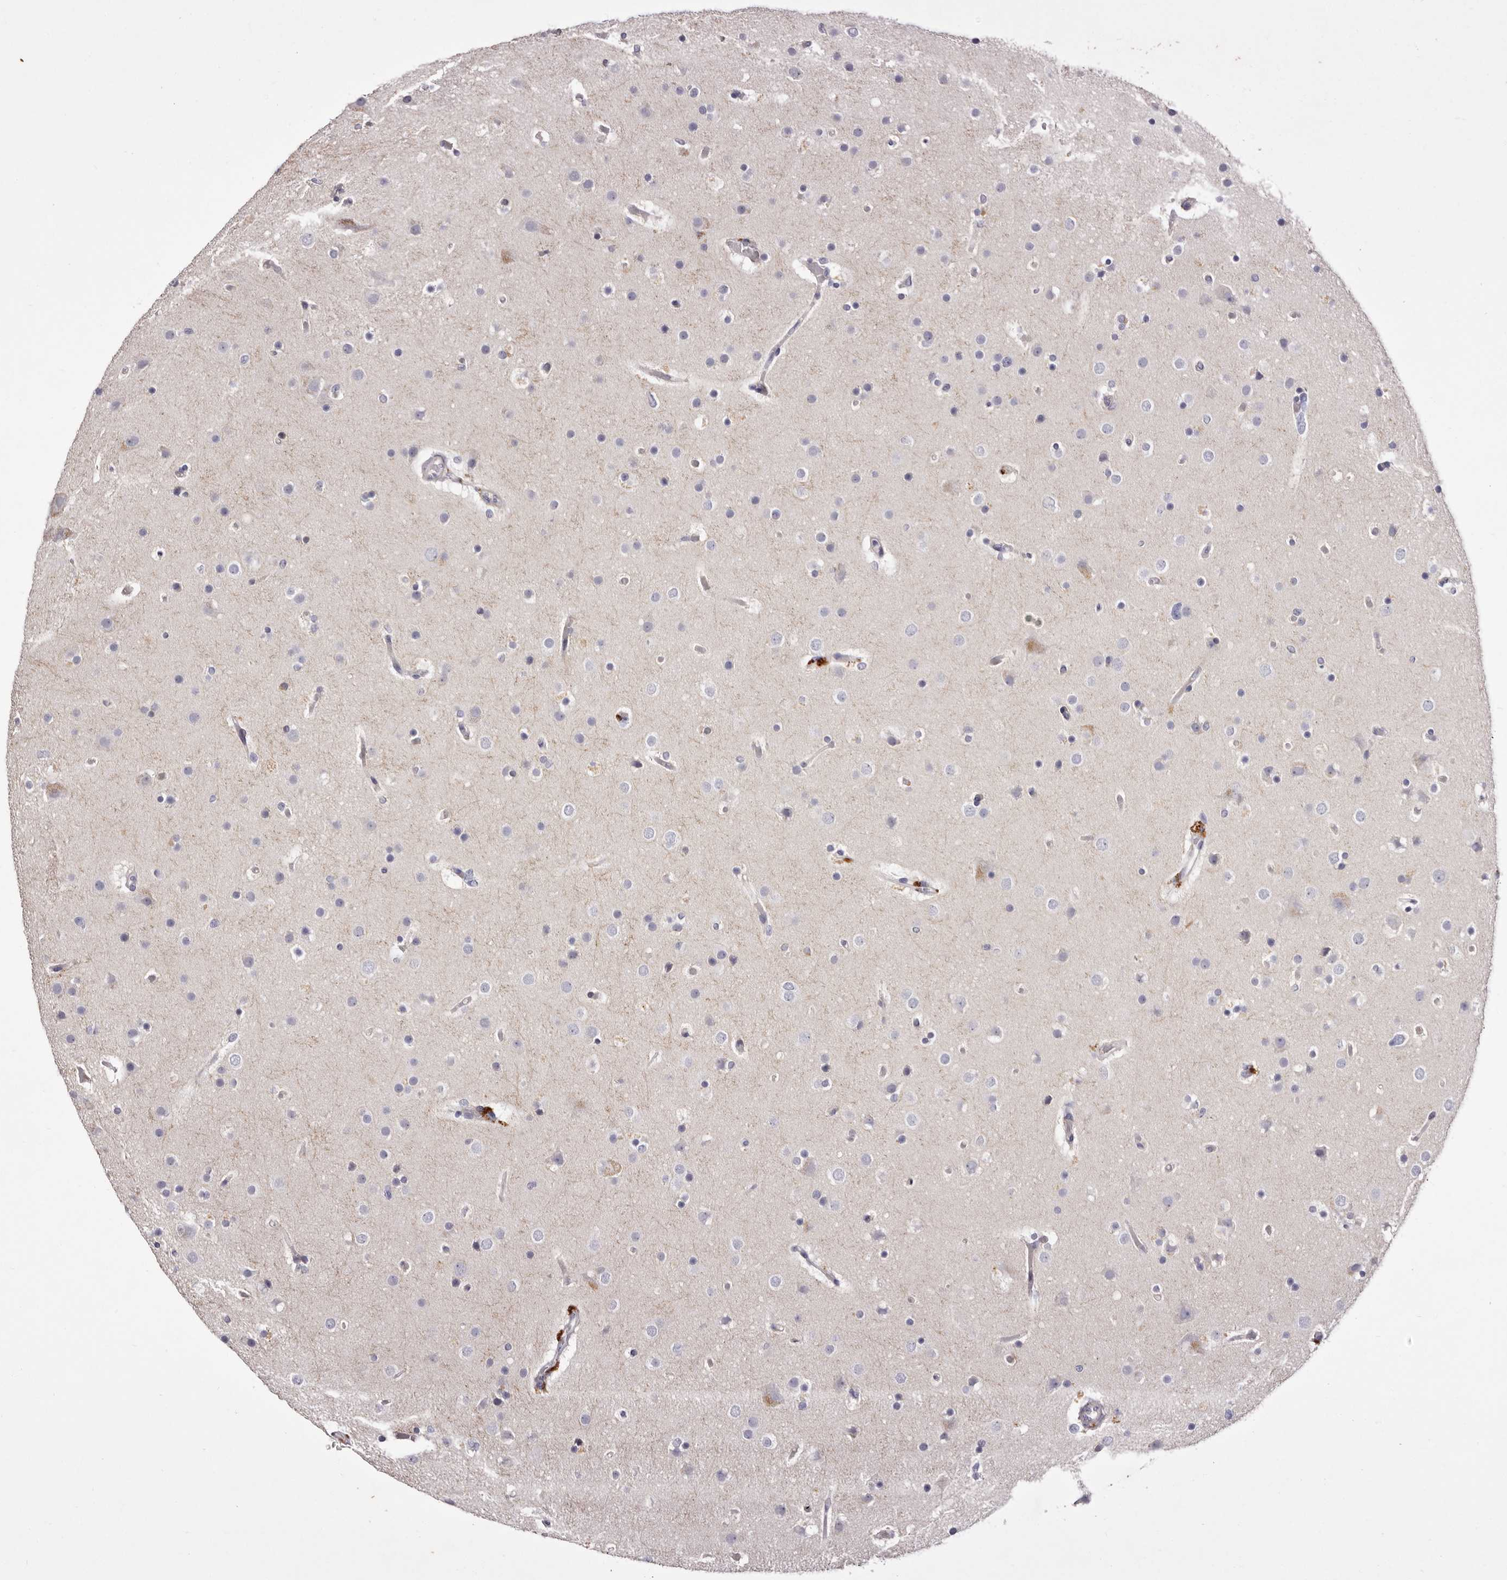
{"staining": {"intensity": "negative", "quantity": "none", "location": "none"}, "tissue": "glioma", "cell_type": "Tumor cells", "image_type": "cancer", "snomed": [{"axis": "morphology", "description": "Glioma, malignant, High grade"}, {"axis": "topography", "description": "Cerebral cortex"}], "caption": "High magnification brightfield microscopy of malignant high-grade glioma stained with DAB (brown) and counterstained with hematoxylin (blue): tumor cells show no significant positivity.", "gene": "S1PR5", "patient": {"sex": "female", "age": 36}}